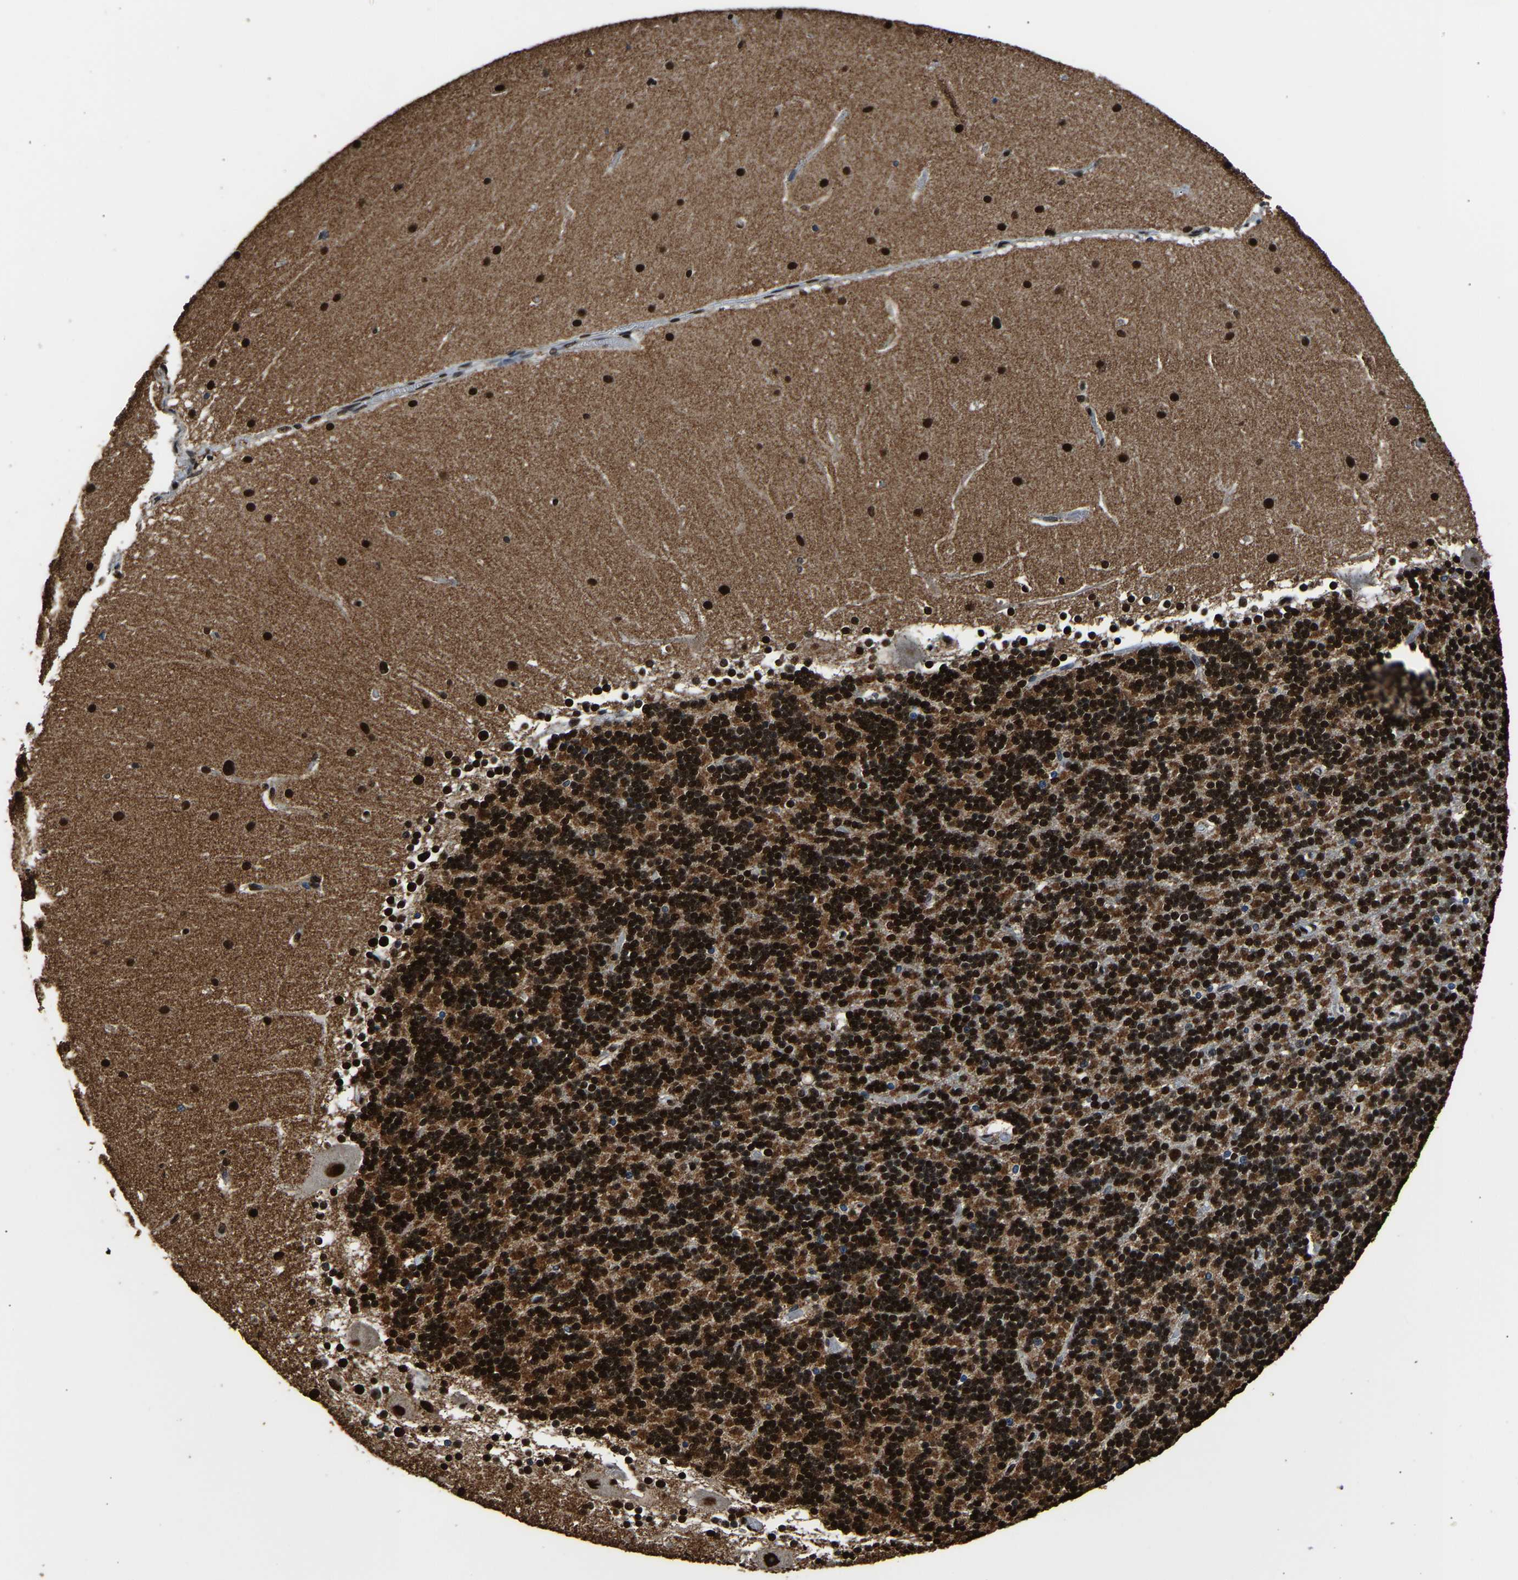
{"staining": {"intensity": "strong", "quantity": ">75%", "location": "nuclear"}, "tissue": "cerebellum", "cell_type": "Cells in granular layer", "image_type": "normal", "snomed": [{"axis": "morphology", "description": "Normal tissue, NOS"}, {"axis": "topography", "description": "Cerebellum"}], "caption": "Cells in granular layer display high levels of strong nuclear positivity in approximately >75% of cells in benign human cerebellum. Immunohistochemistry stains the protein of interest in brown and the nuclei are stained blue.", "gene": "SAFB", "patient": {"sex": "female", "age": 19}}